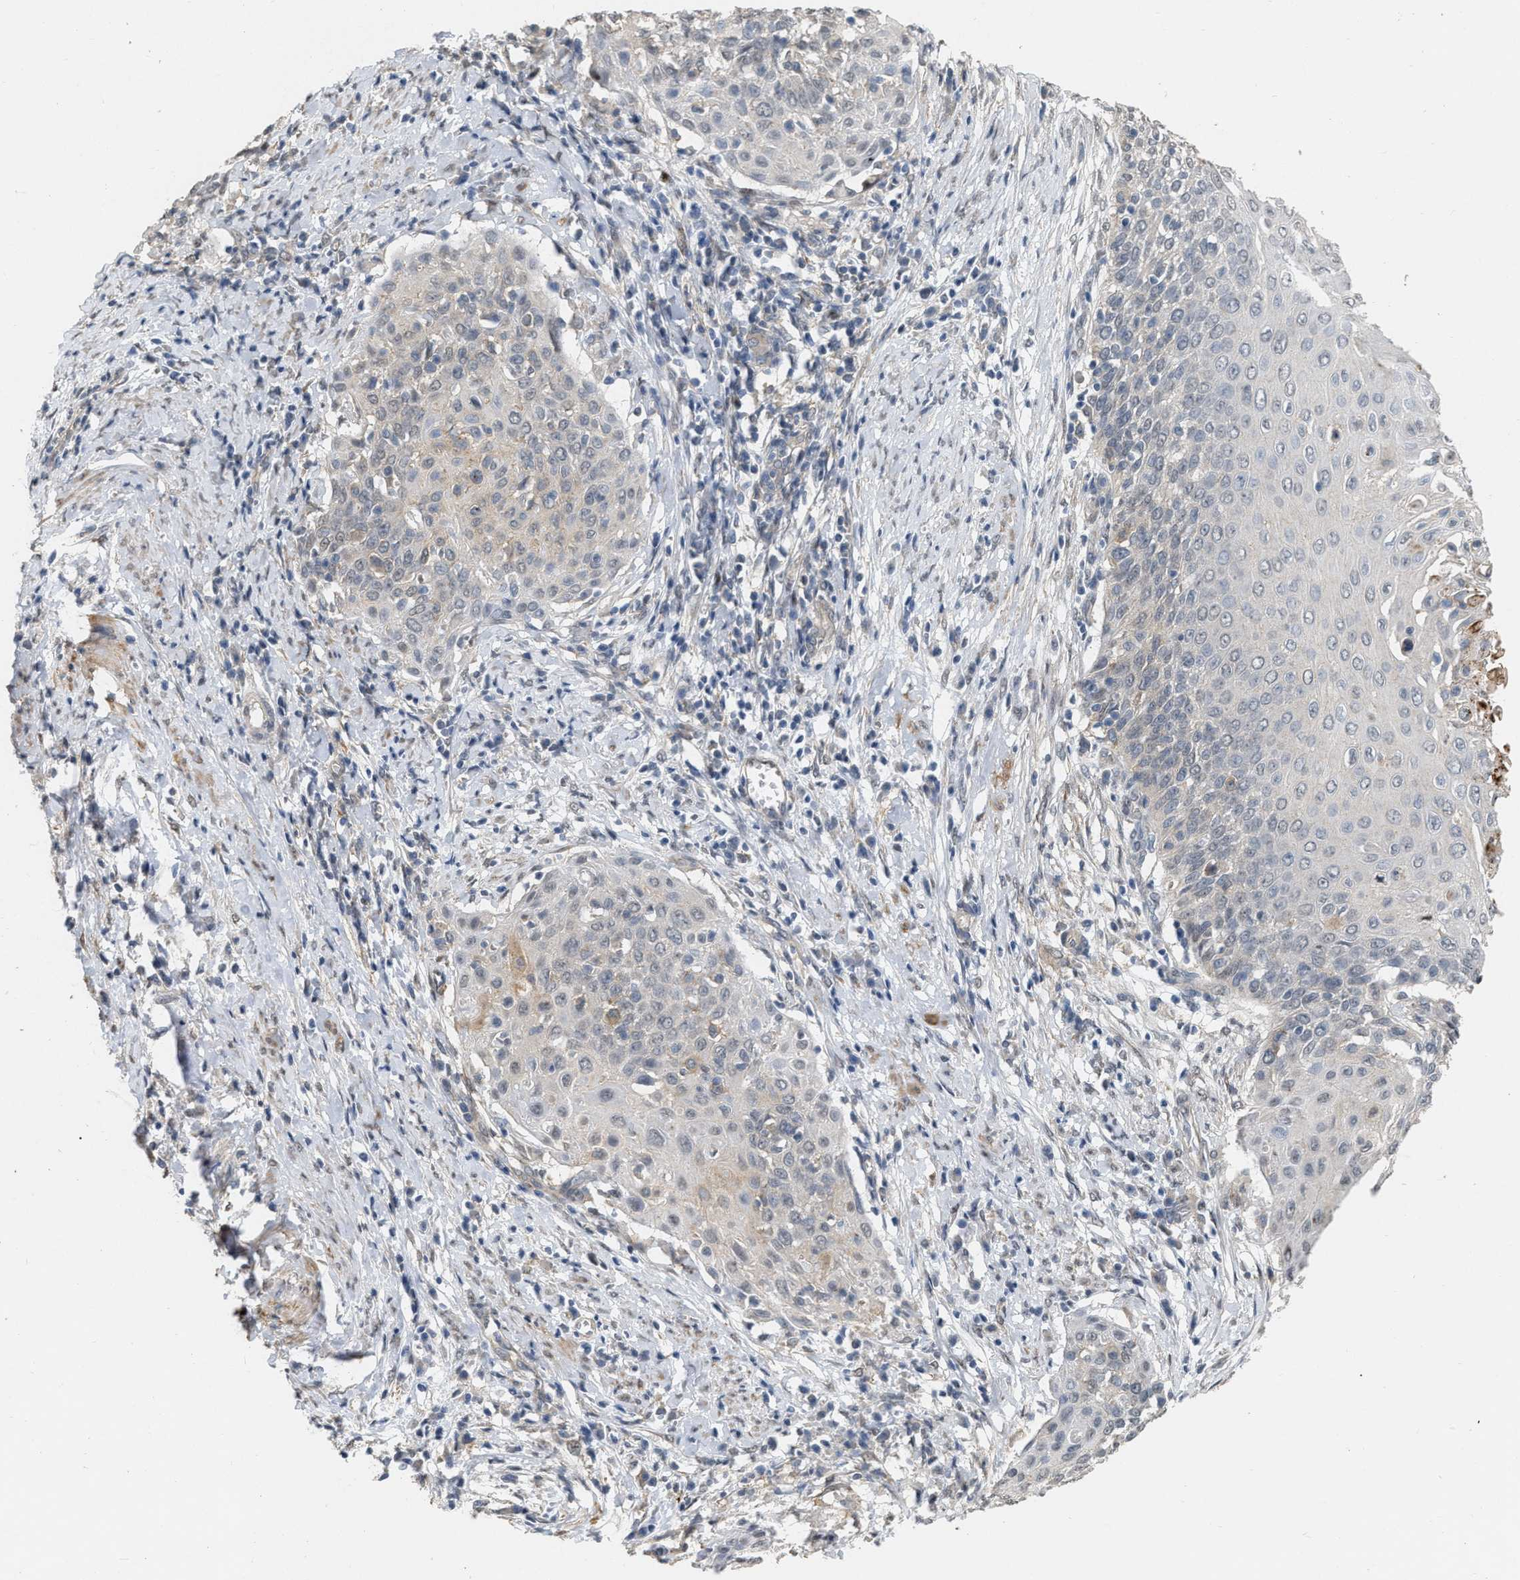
{"staining": {"intensity": "weak", "quantity": "<25%", "location": "cytoplasmic/membranous"}, "tissue": "cervical cancer", "cell_type": "Tumor cells", "image_type": "cancer", "snomed": [{"axis": "morphology", "description": "Squamous cell carcinoma, NOS"}, {"axis": "topography", "description": "Cervix"}], "caption": "Image shows no protein positivity in tumor cells of cervical cancer tissue.", "gene": "RUVBL1", "patient": {"sex": "female", "age": 39}}